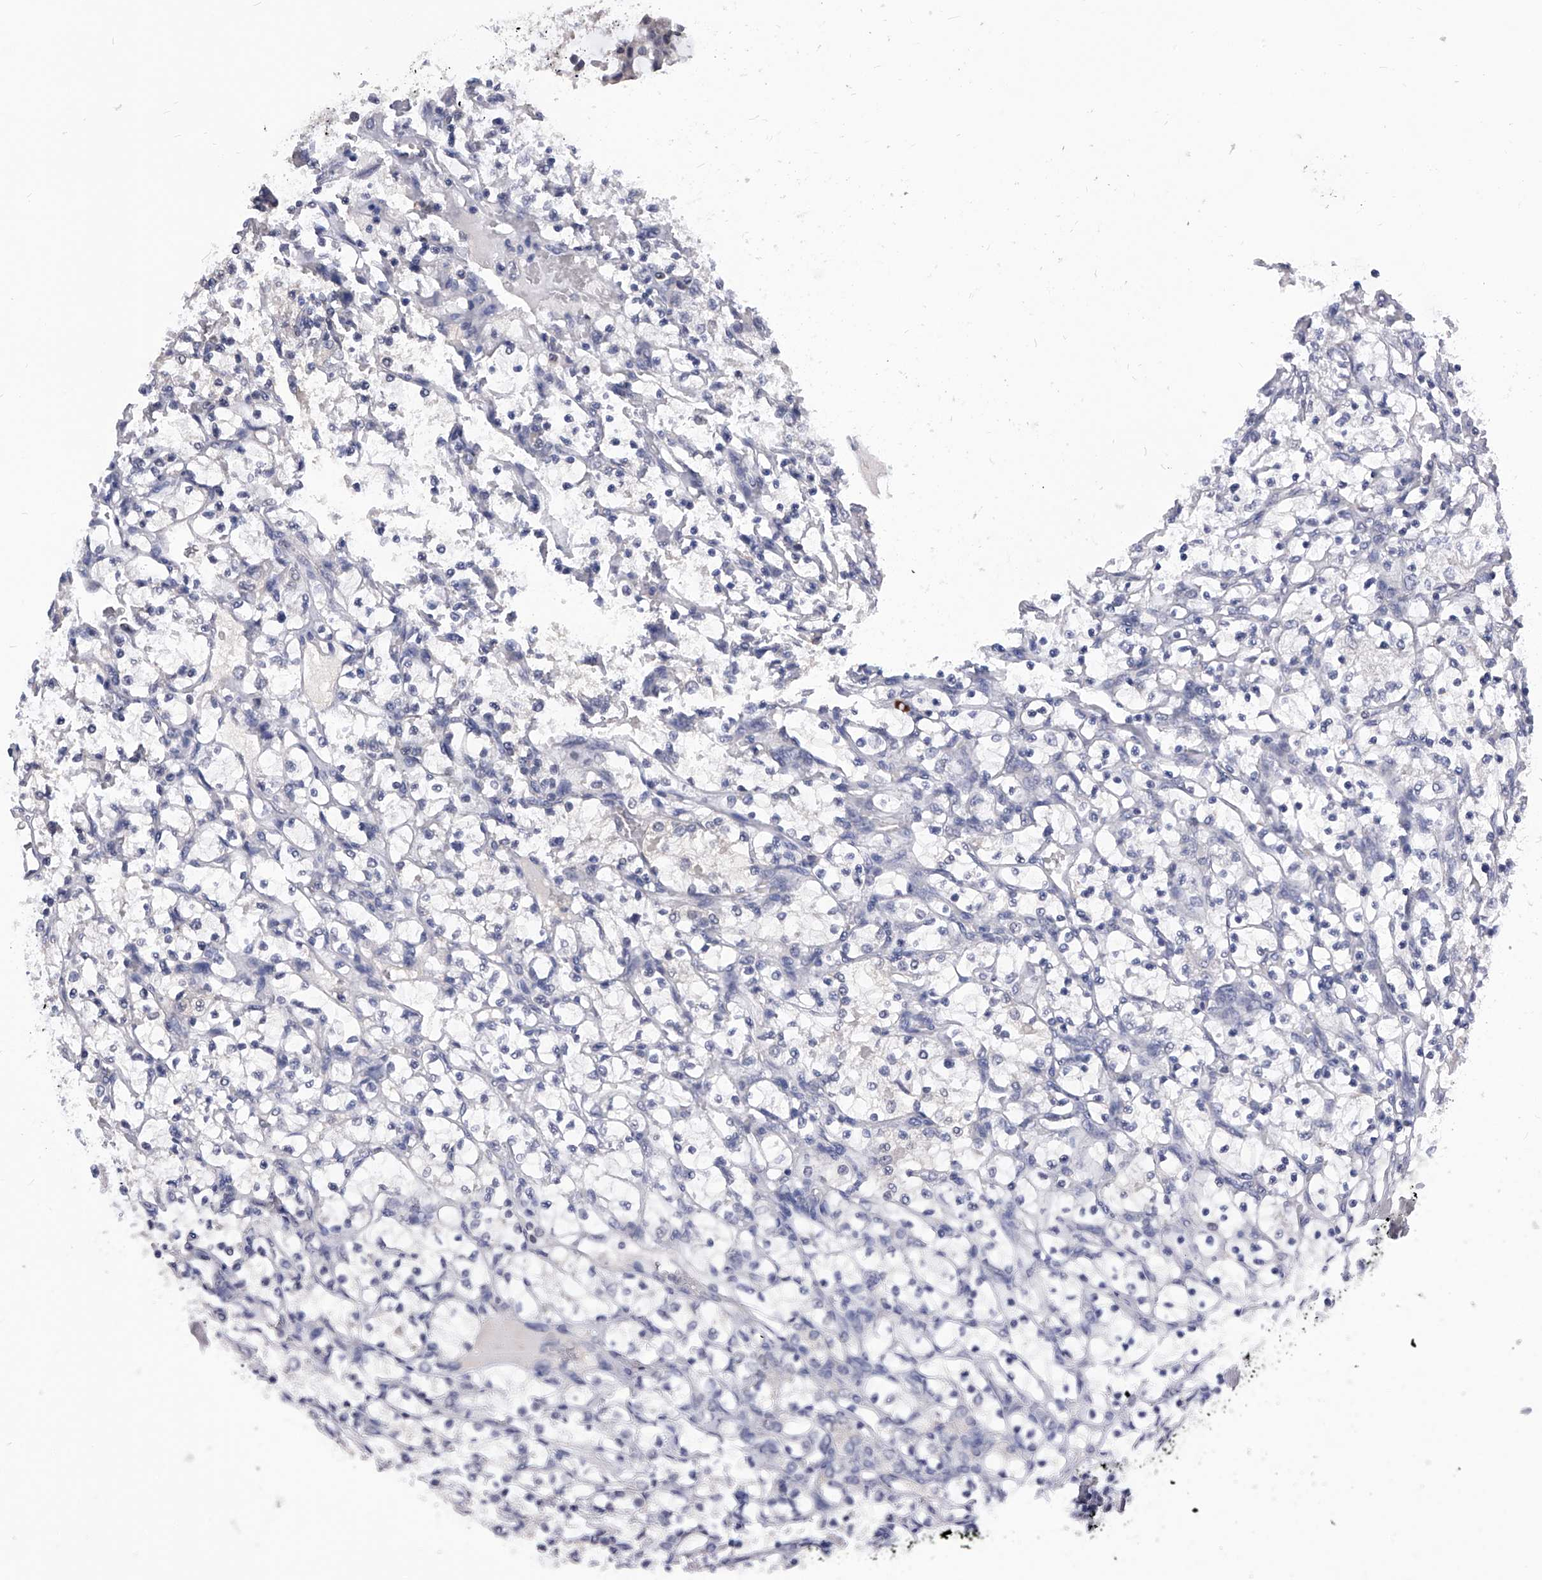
{"staining": {"intensity": "negative", "quantity": "none", "location": "none"}, "tissue": "renal cancer", "cell_type": "Tumor cells", "image_type": "cancer", "snomed": [{"axis": "morphology", "description": "Adenocarcinoma, NOS"}, {"axis": "topography", "description": "Kidney"}], "caption": "High magnification brightfield microscopy of renal cancer stained with DAB (brown) and counterstained with hematoxylin (blue): tumor cells show no significant staining.", "gene": "ID1", "patient": {"sex": "female", "age": 69}}